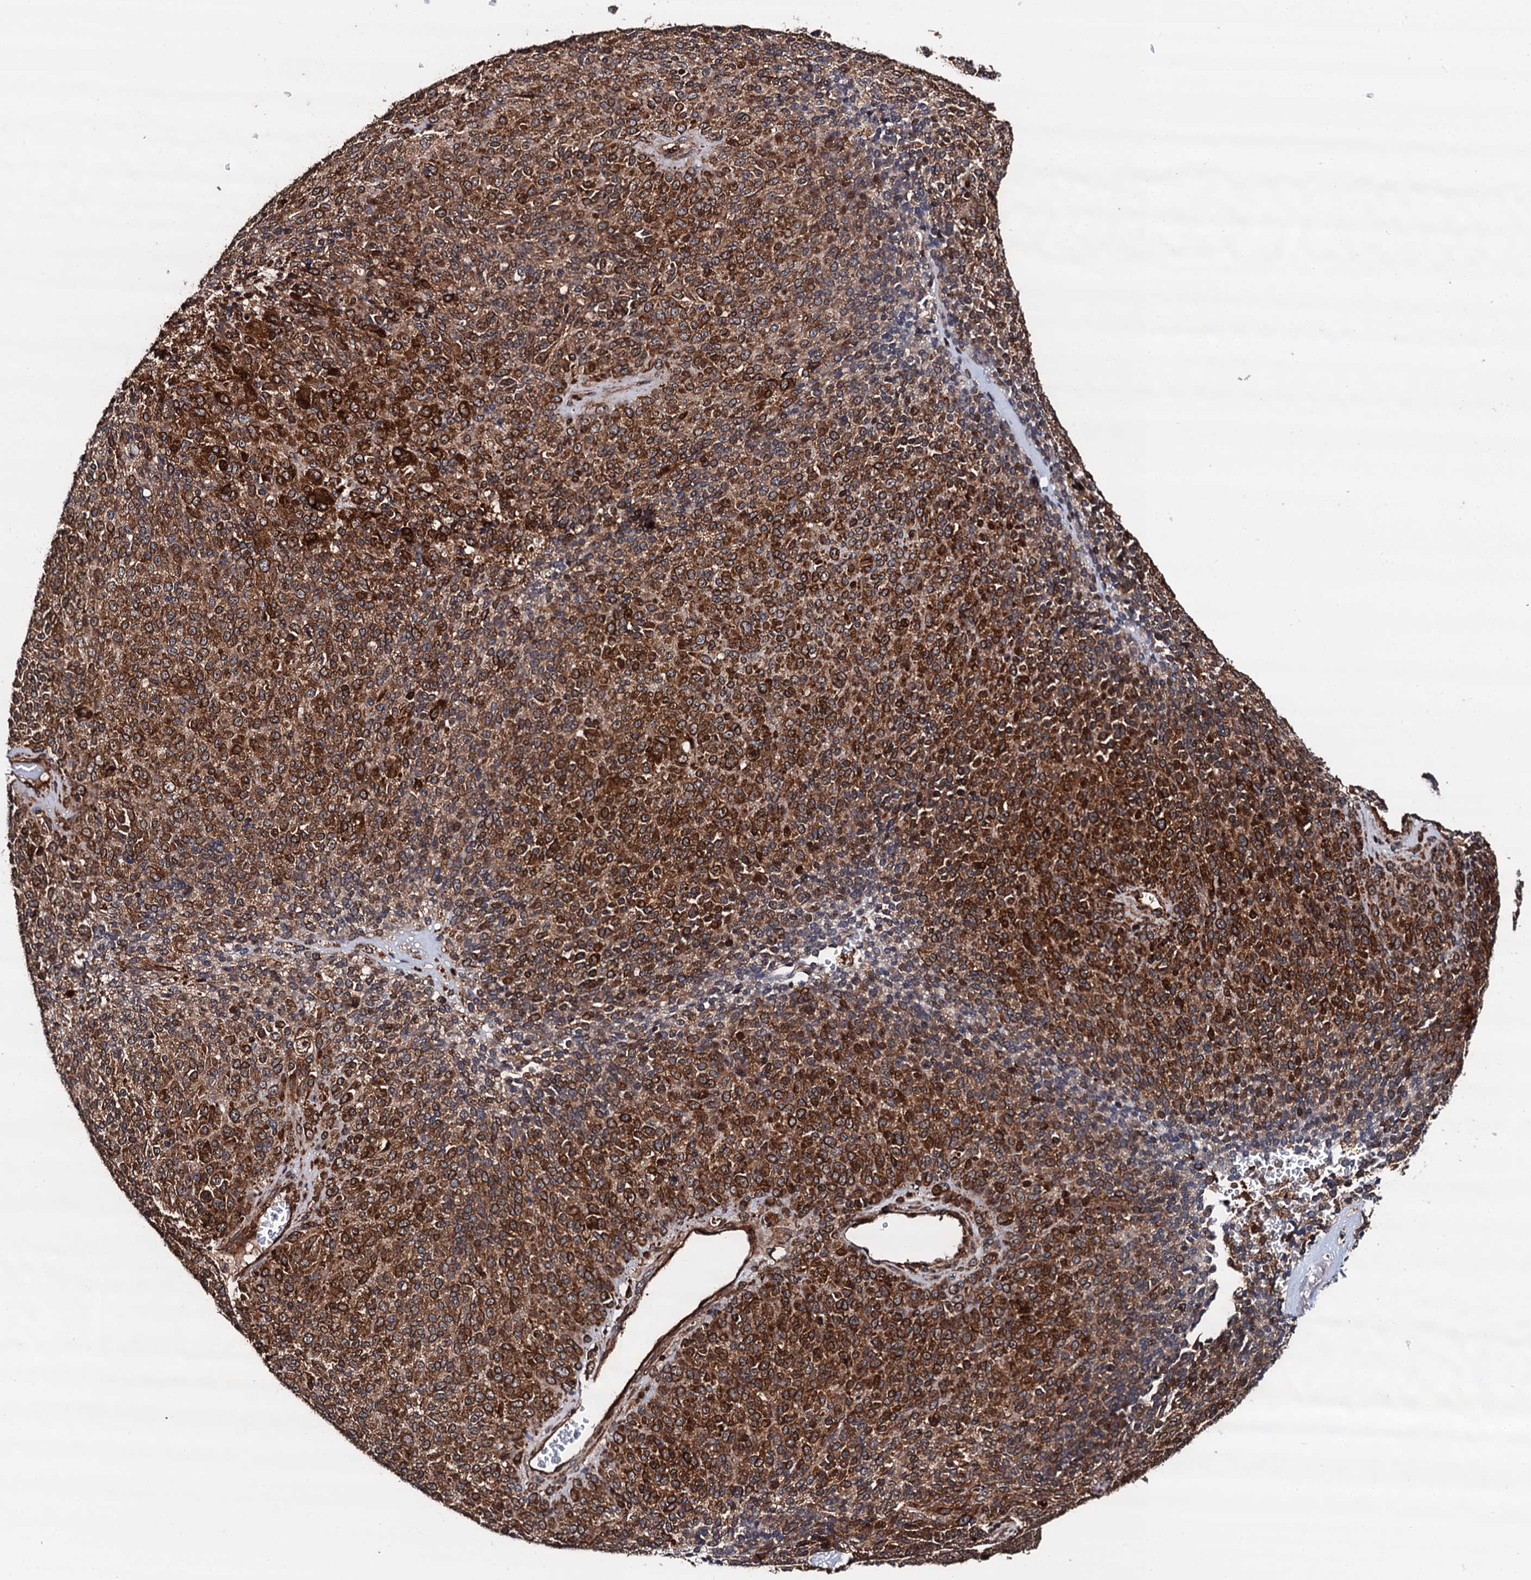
{"staining": {"intensity": "strong", "quantity": ">75%", "location": "cytoplasmic/membranous"}, "tissue": "melanoma", "cell_type": "Tumor cells", "image_type": "cancer", "snomed": [{"axis": "morphology", "description": "Malignant melanoma, Metastatic site"}, {"axis": "topography", "description": "Brain"}], "caption": "Malignant melanoma (metastatic site) stained for a protein shows strong cytoplasmic/membranous positivity in tumor cells. The staining is performed using DAB (3,3'-diaminobenzidine) brown chromogen to label protein expression. The nuclei are counter-stained blue using hematoxylin.", "gene": "BORA", "patient": {"sex": "female", "age": 56}}